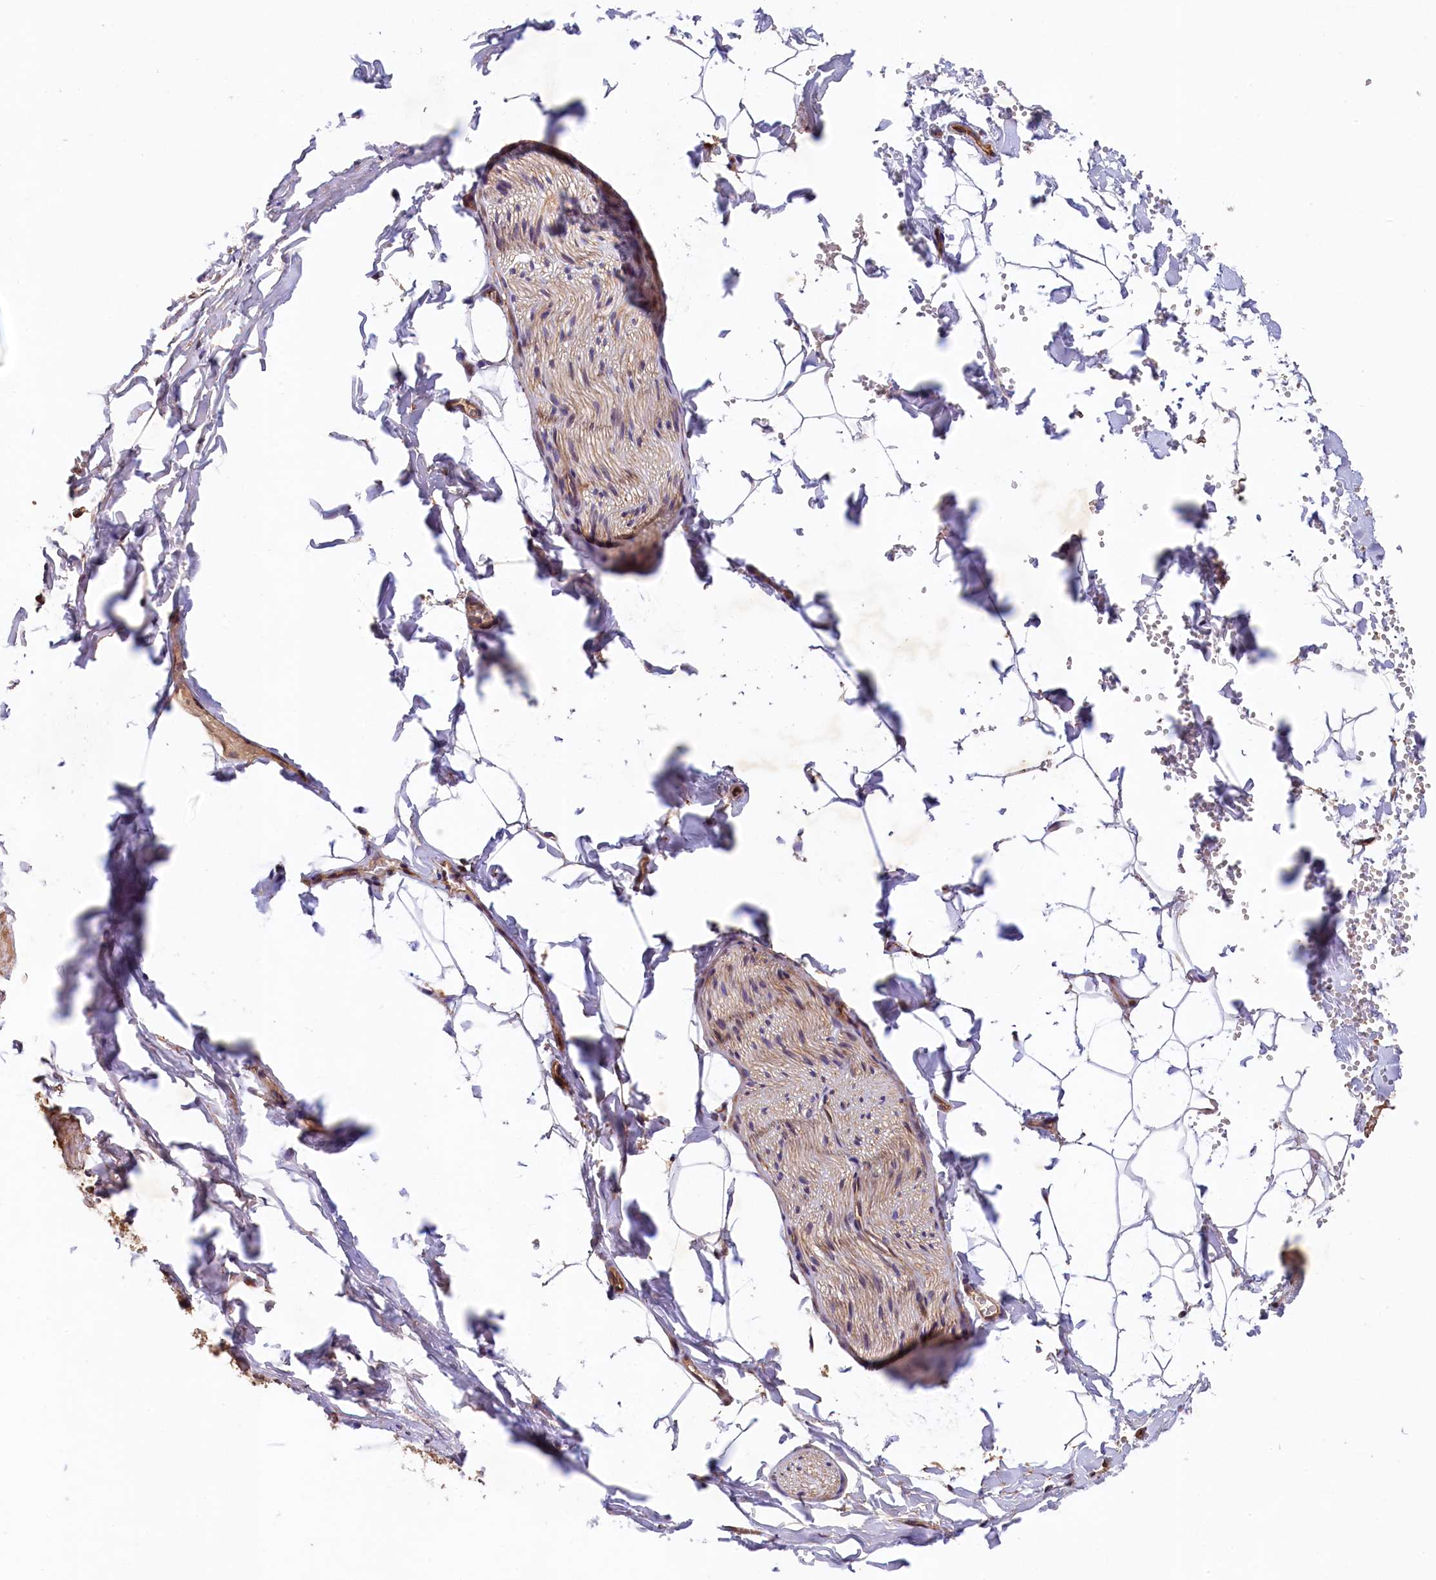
{"staining": {"intensity": "negative", "quantity": "none", "location": "none"}, "tissue": "adipose tissue", "cell_type": "Adipocytes", "image_type": "normal", "snomed": [{"axis": "morphology", "description": "Normal tissue, NOS"}, {"axis": "topography", "description": "Gallbladder"}, {"axis": "topography", "description": "Peripheral nerve tissue"}], "caption": "Human adipose tissue stained for a protein using immunohistochemistry (IHC) reveals no expression in adipocytes.", "gene": "ARL14EP", "patient": {"sex": "male", "age": 38}}